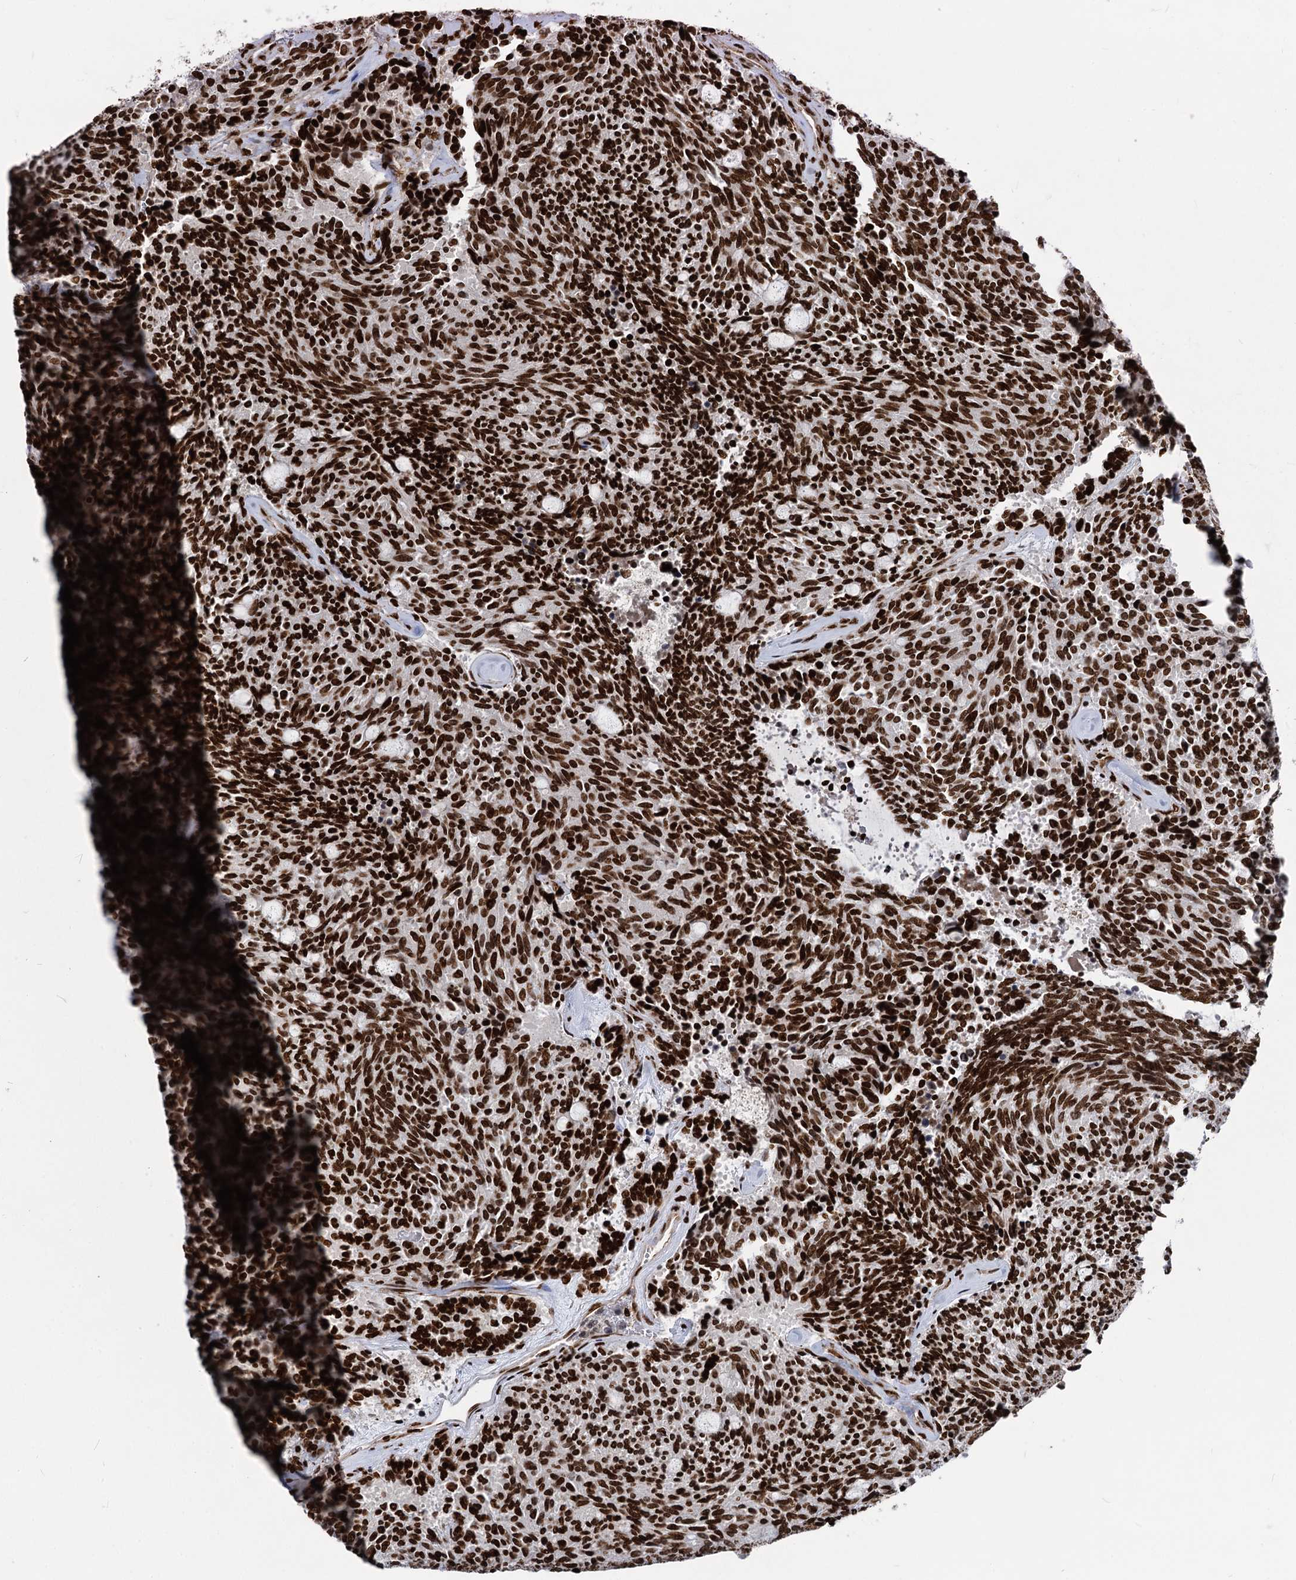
{"staining": {"intensity": "strong", "quantity": ">75%", "location": "nuclear"}, "tissue": "carcinoid", "cell_type": "Tumor cells", "image_type": "cancer", "snomed": [{"axis": "morphology", "description": "Carcinoid, malignant, NOS"}, {"axis": "topography", "description": "Pancreas"}], "caption": "Carcinoid stained with DAB IHC shows high levels of strong nuclear positivity in about >75% of tumor cells. (DAB (3,3'-diaminobenzidine) IHC with brightfield microscopy, high magnification).", "gene": "MECP2", "patient": {"sex": "female", "age": 54}}